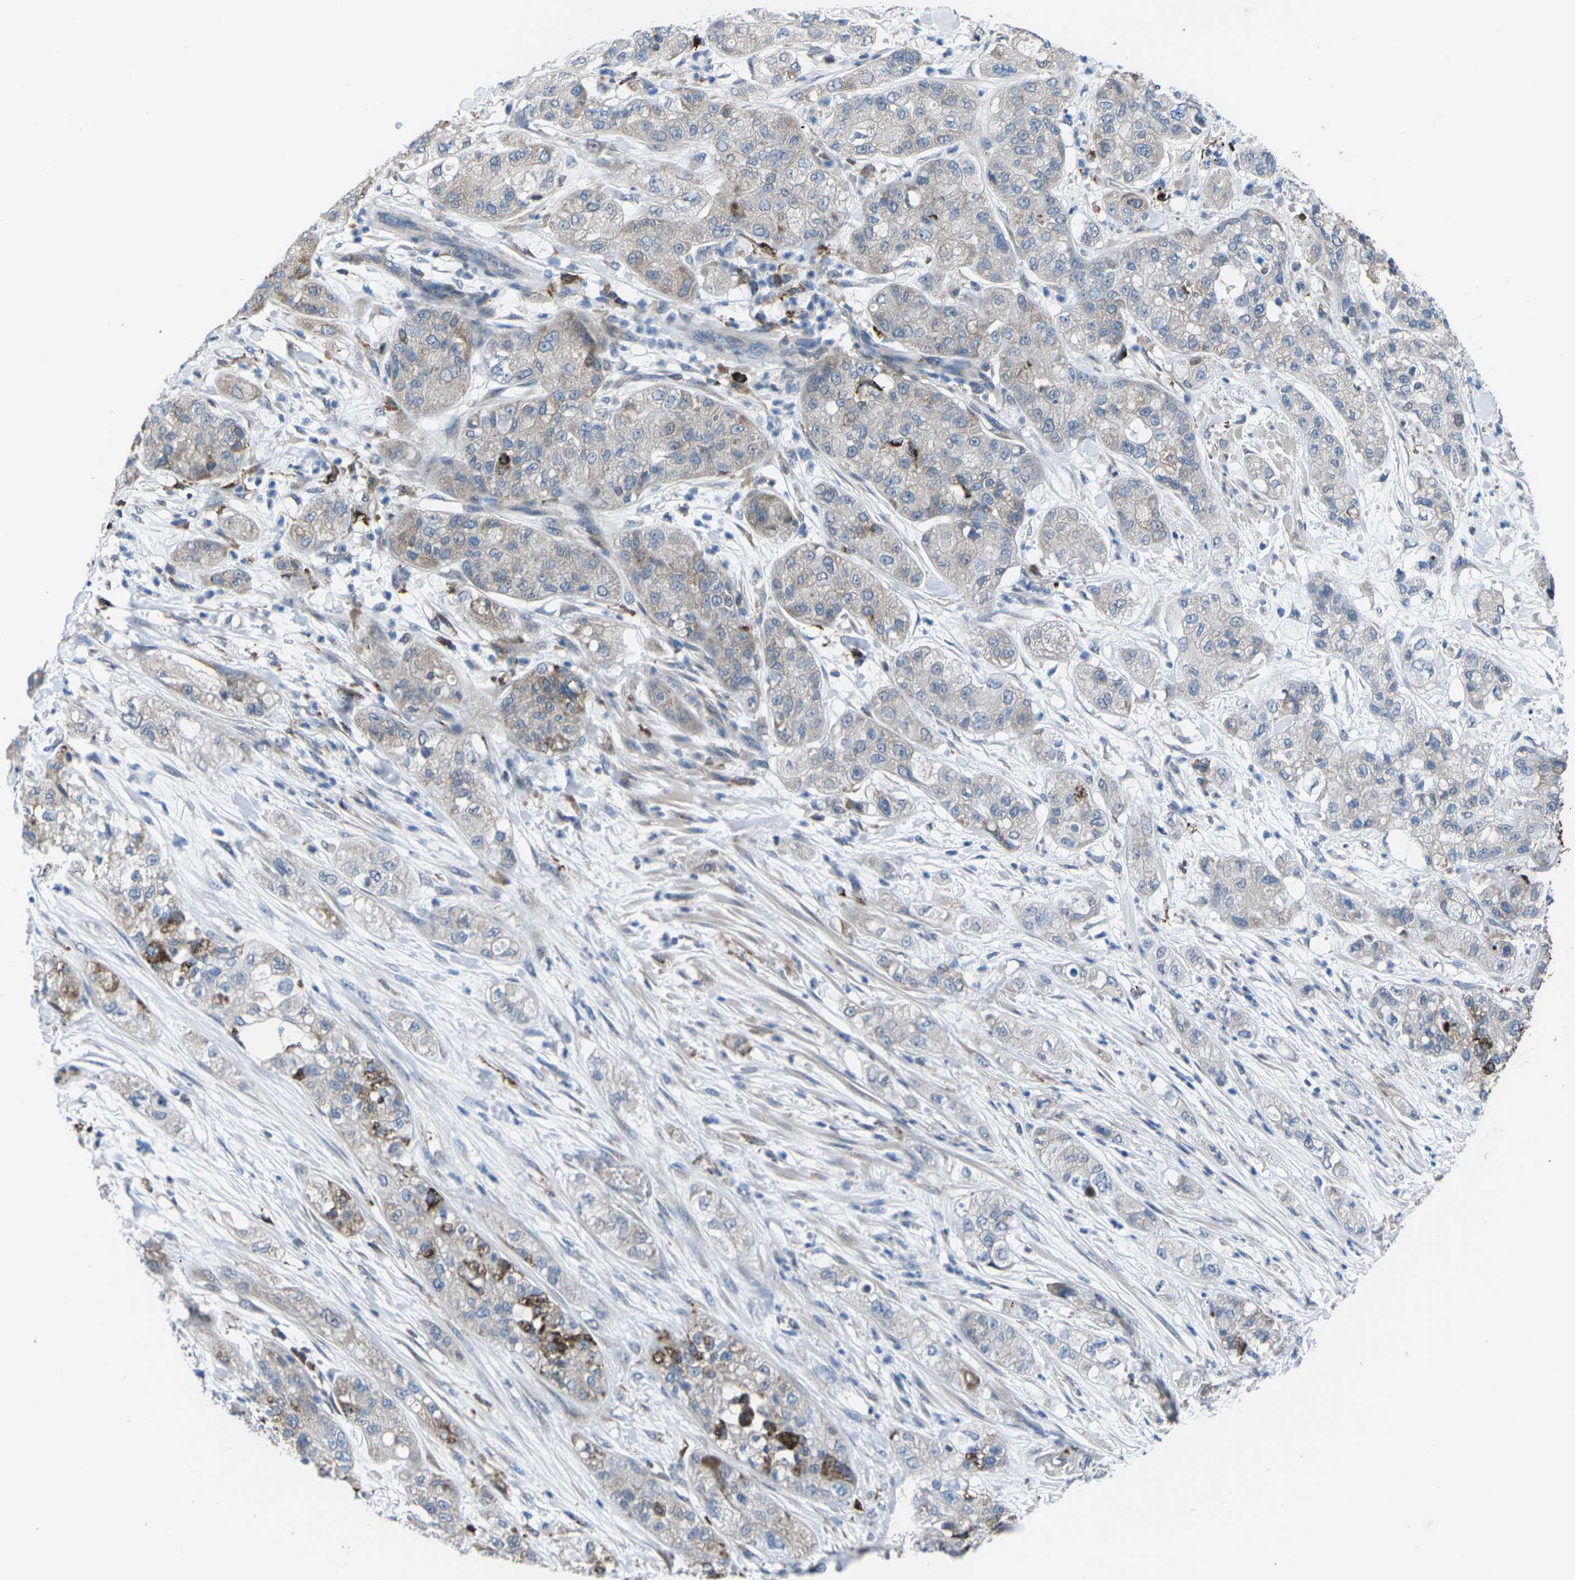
{"staining": {"intensity": "weak", "quantity": "<25%", "location": "cytoplasmic/membranous"}, "tissue": "pancreatic cancer", "cell_type": "Tumor cells", "image_type": "cancer", "snomed": [{"axis": "morphology", "description": "Adenocarcinoma, NOS"}, {"axis": "topography", "description": "Pancreas"}], "caption": "Human adenocarcinoma (pancreatic) stained for a protein using immunohistochemistry demonstrates no positivity in tumor cells.", "gene": "PTPN1", "patient": {"sex": "female", "age": 78}}